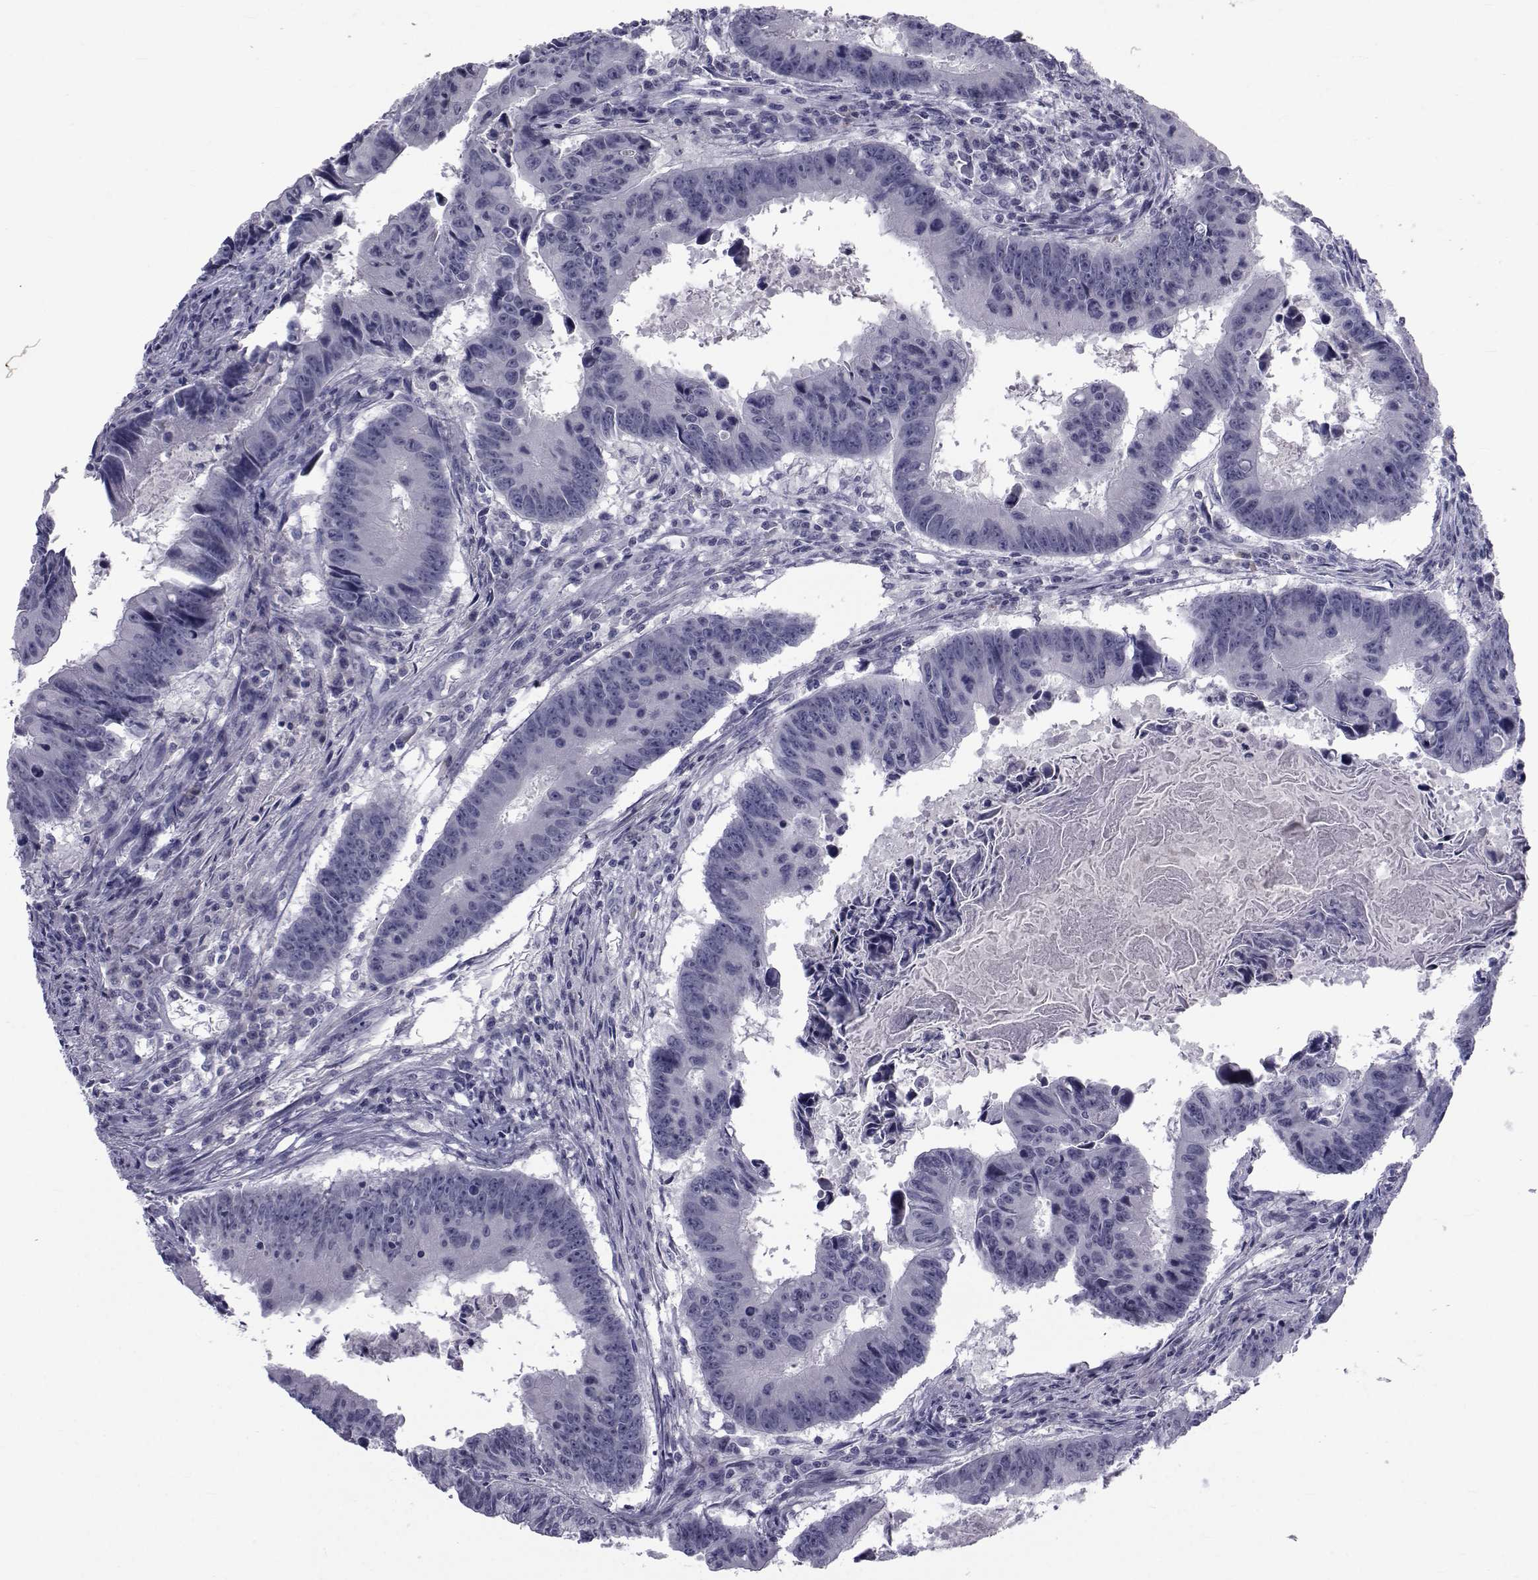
{"staining": {"intensity": "negative", "quantity": "none", "location": "none"}, "tissue": "colorectal cancer", "cell_type": "Tumor cells", "image_type": "cancer", "snomed": [{"axis": "morphology", "description": "Adenocarcinoma, NOS"}, {"axis": "topography", "description": "Colon"}], "caption": "This is a photomicrograph of immunohistochemistry staining of colorectal adenocarcinoma, which shows no expression in tumor cells.", "gene": "PAX2", "patient": {"sex": "female", "age": 87}}